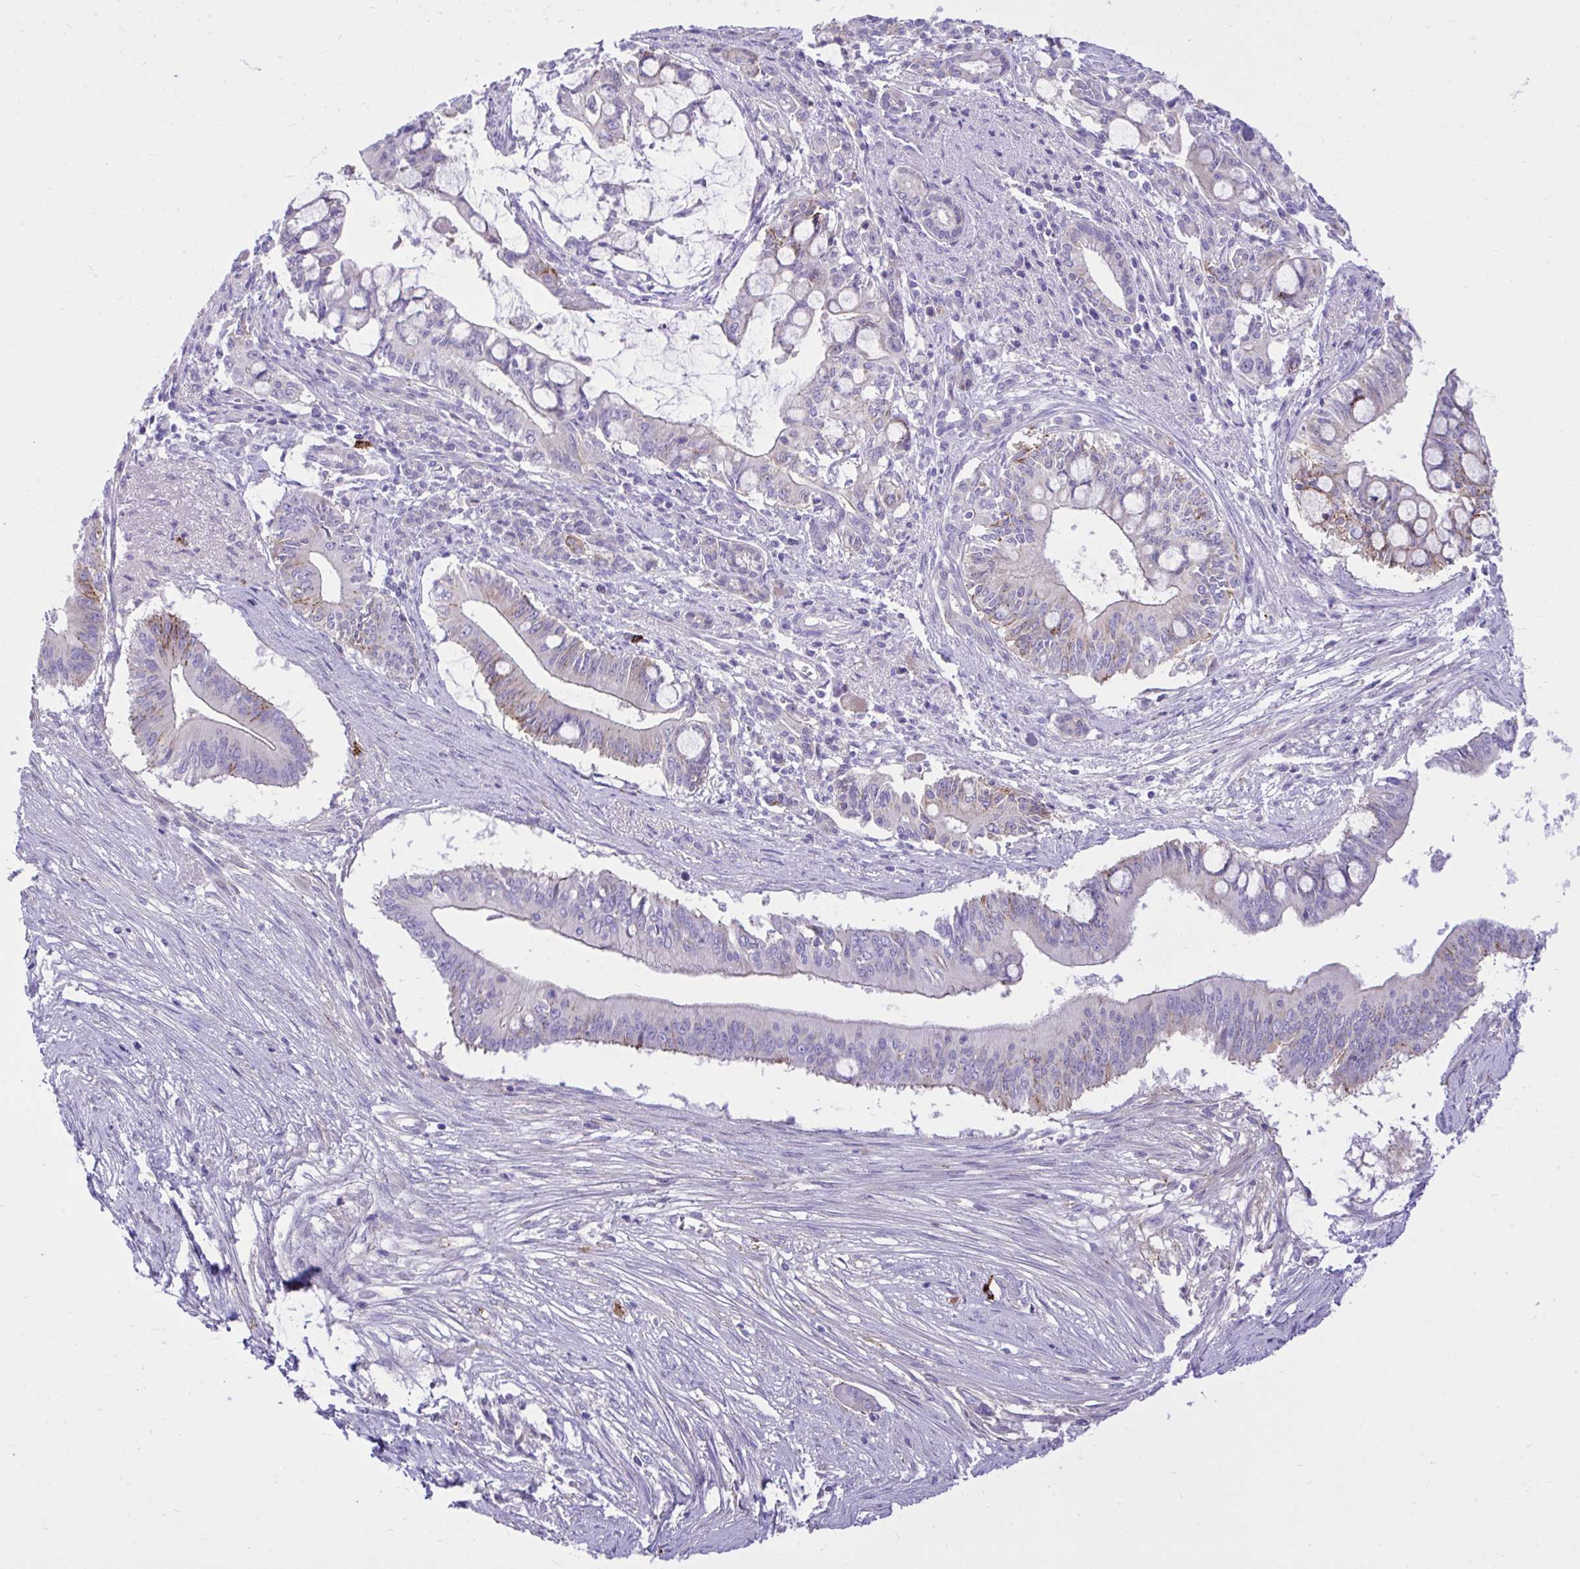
{"staining": {"intensity": "weak", "quantity": "<25%", "location": "cytoplasmic/membranous"}, "tissue": "pancreatic cancer", "cell_type": "Tumor cells", "image_type": "cancer", "snomed": [{"axis": "morphology", "description": "Adenocarcinoma, NOS"}, {"axis": "topography", "description": "Pancreas"}], "caption": "The micrograph reveals no staining of tumor cells in pancreatic adenocarcinoma.", "gene": "HRG", "patient": {"sex": "male", "age": 68}}